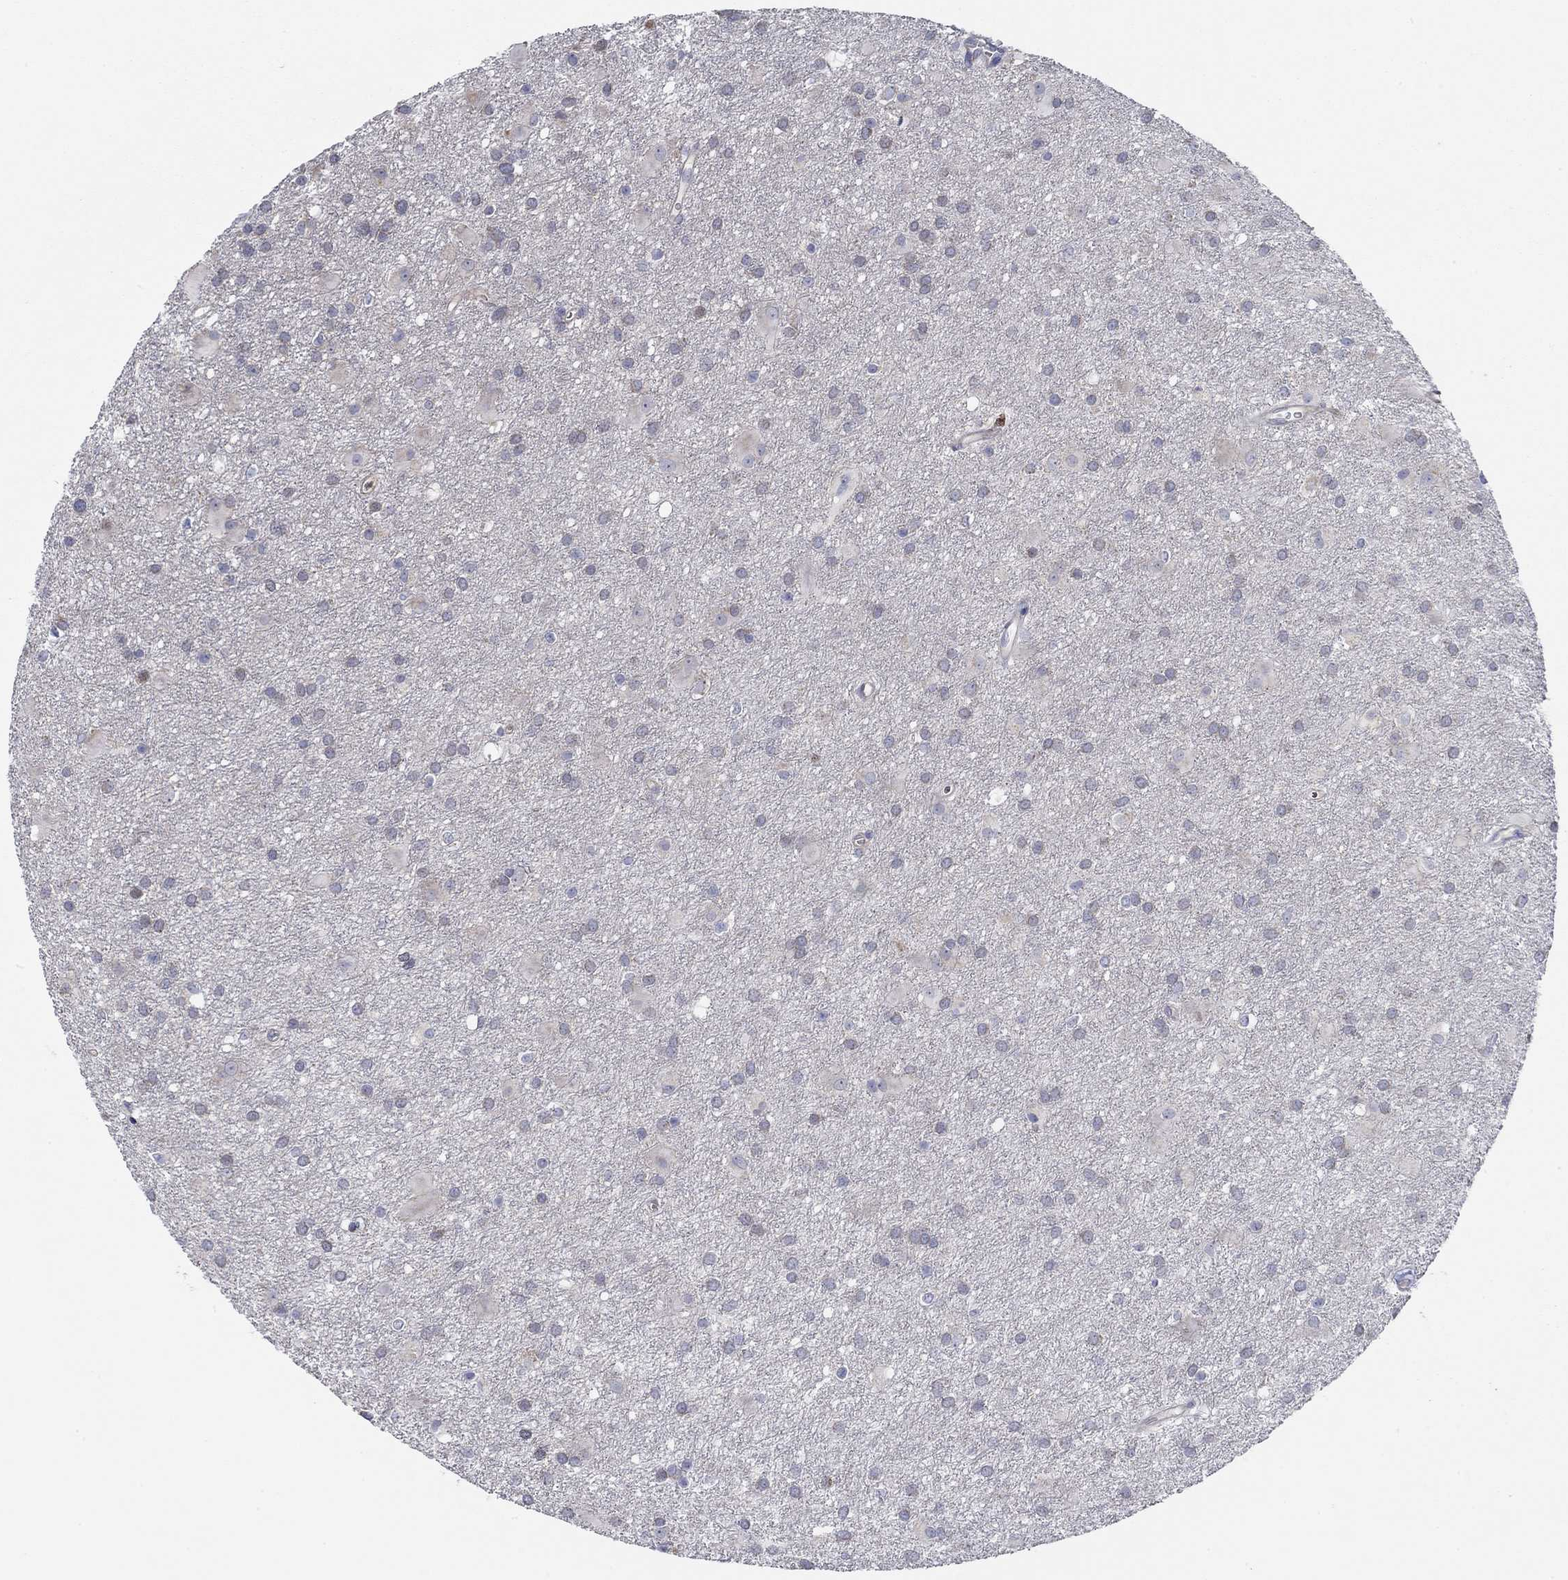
{"staining": {"intensity": "negative", "quantity": "none", "location": "none"}, "tissue": "glioma", "cell_type": "Tumor cells", "image_type": "cancer", "snomed": [{"axis": "morphology", "description": "Glioma, malignant, Low grade"}, {"axis": "topography", "description": "Brain"}], "caption": "Tumor cells show no significant positivity in malignant glioma (low-grade). Nuclei are stained in blue.", "gene": "CFAP61", "patient": {"sex": "male", "age": 58}}